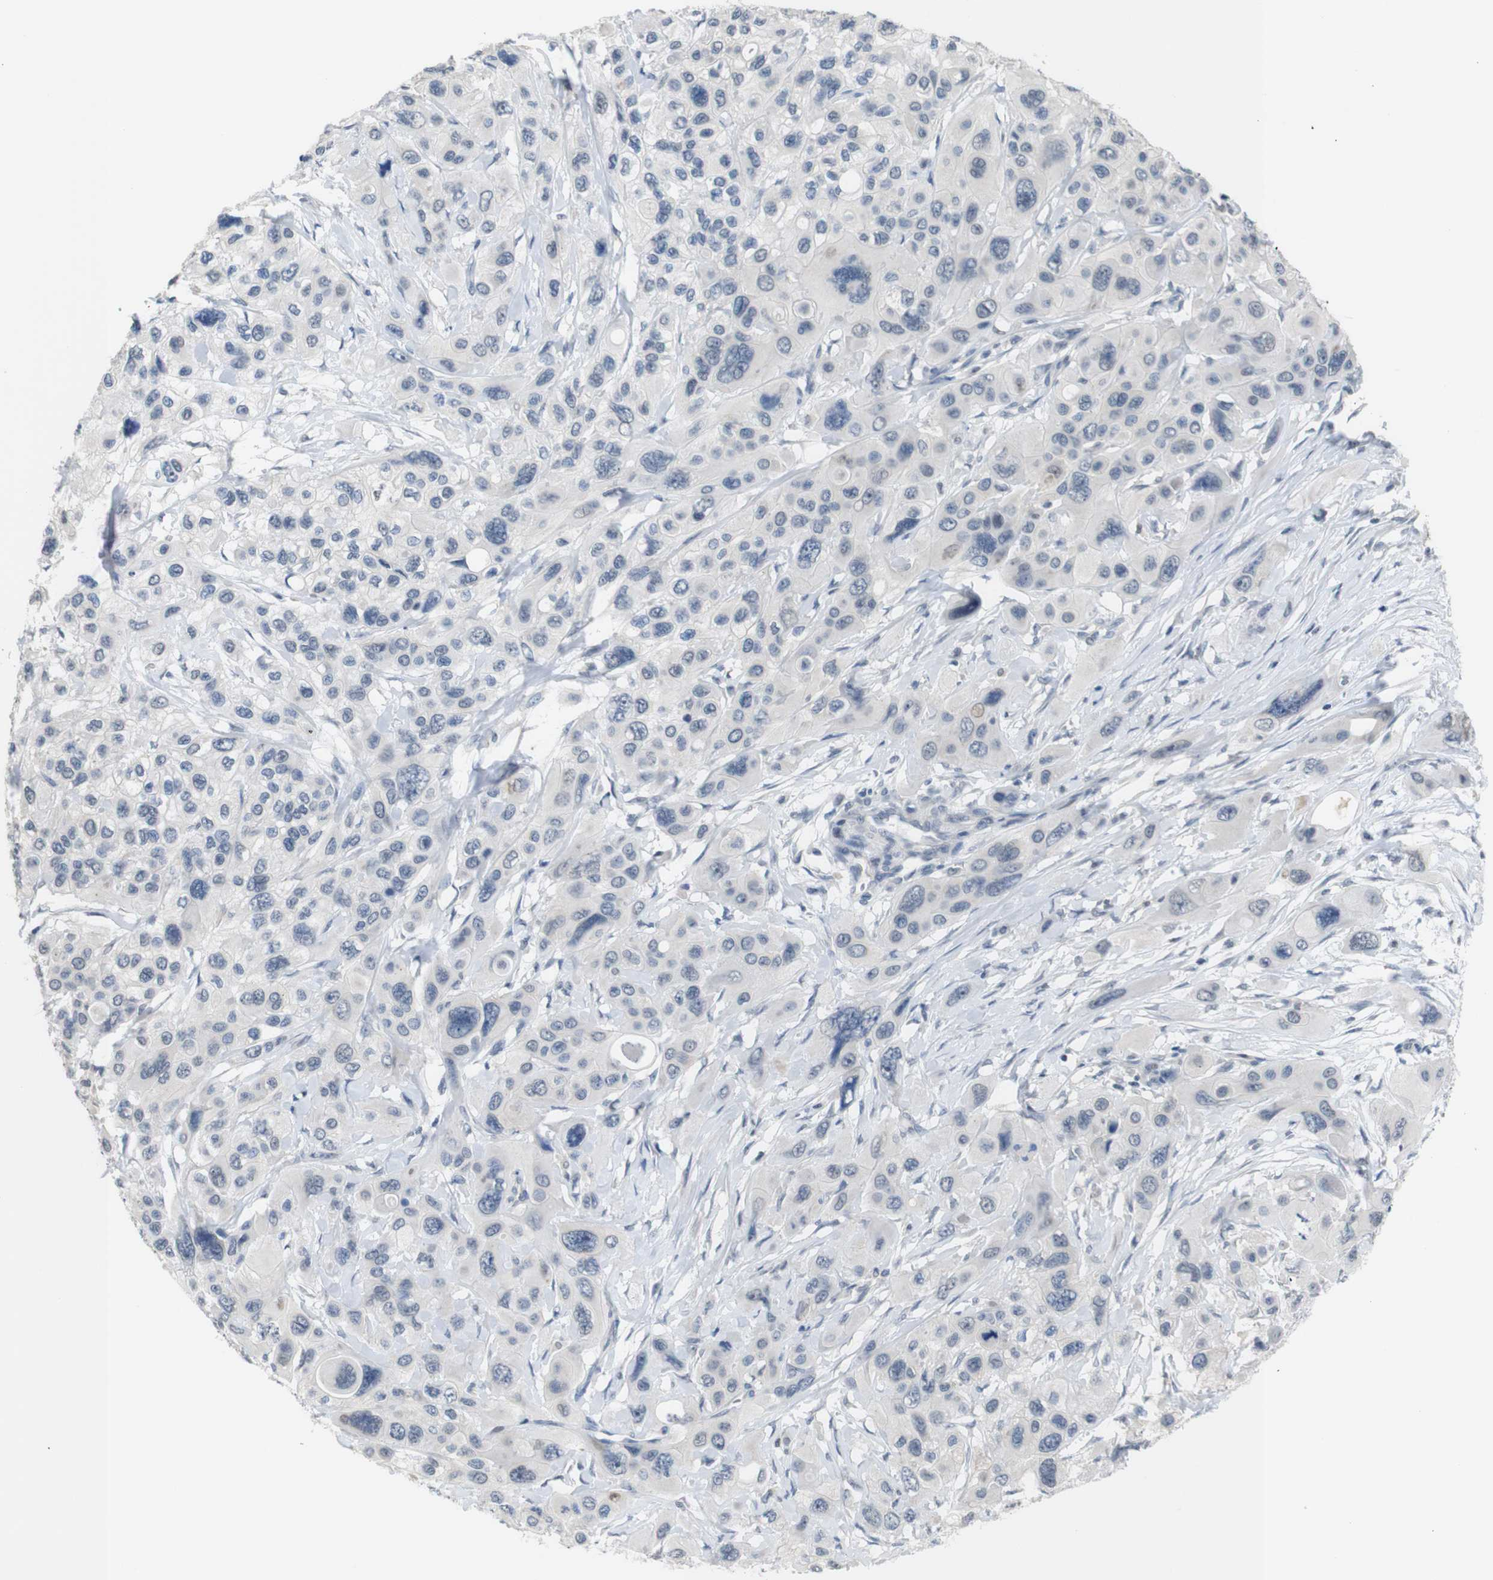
{"staining": {"intensity": "negative", "quantity": "none", "location": "none"}, "tissue": "pancreatic cancer", "cell_type": "Tumor cells", "image_type": "cancer", "snomed": [{"axis": "morphology", "description": "Adenocarcinoma, NOS"}, {"axis": "topography", "description": "Pancreas"}], "caption": "Tumor cells are negative for protein expression in human pancreatic cancer.", "gene": "CHRM5", "patient": {"sex": "male", "age": 73}}